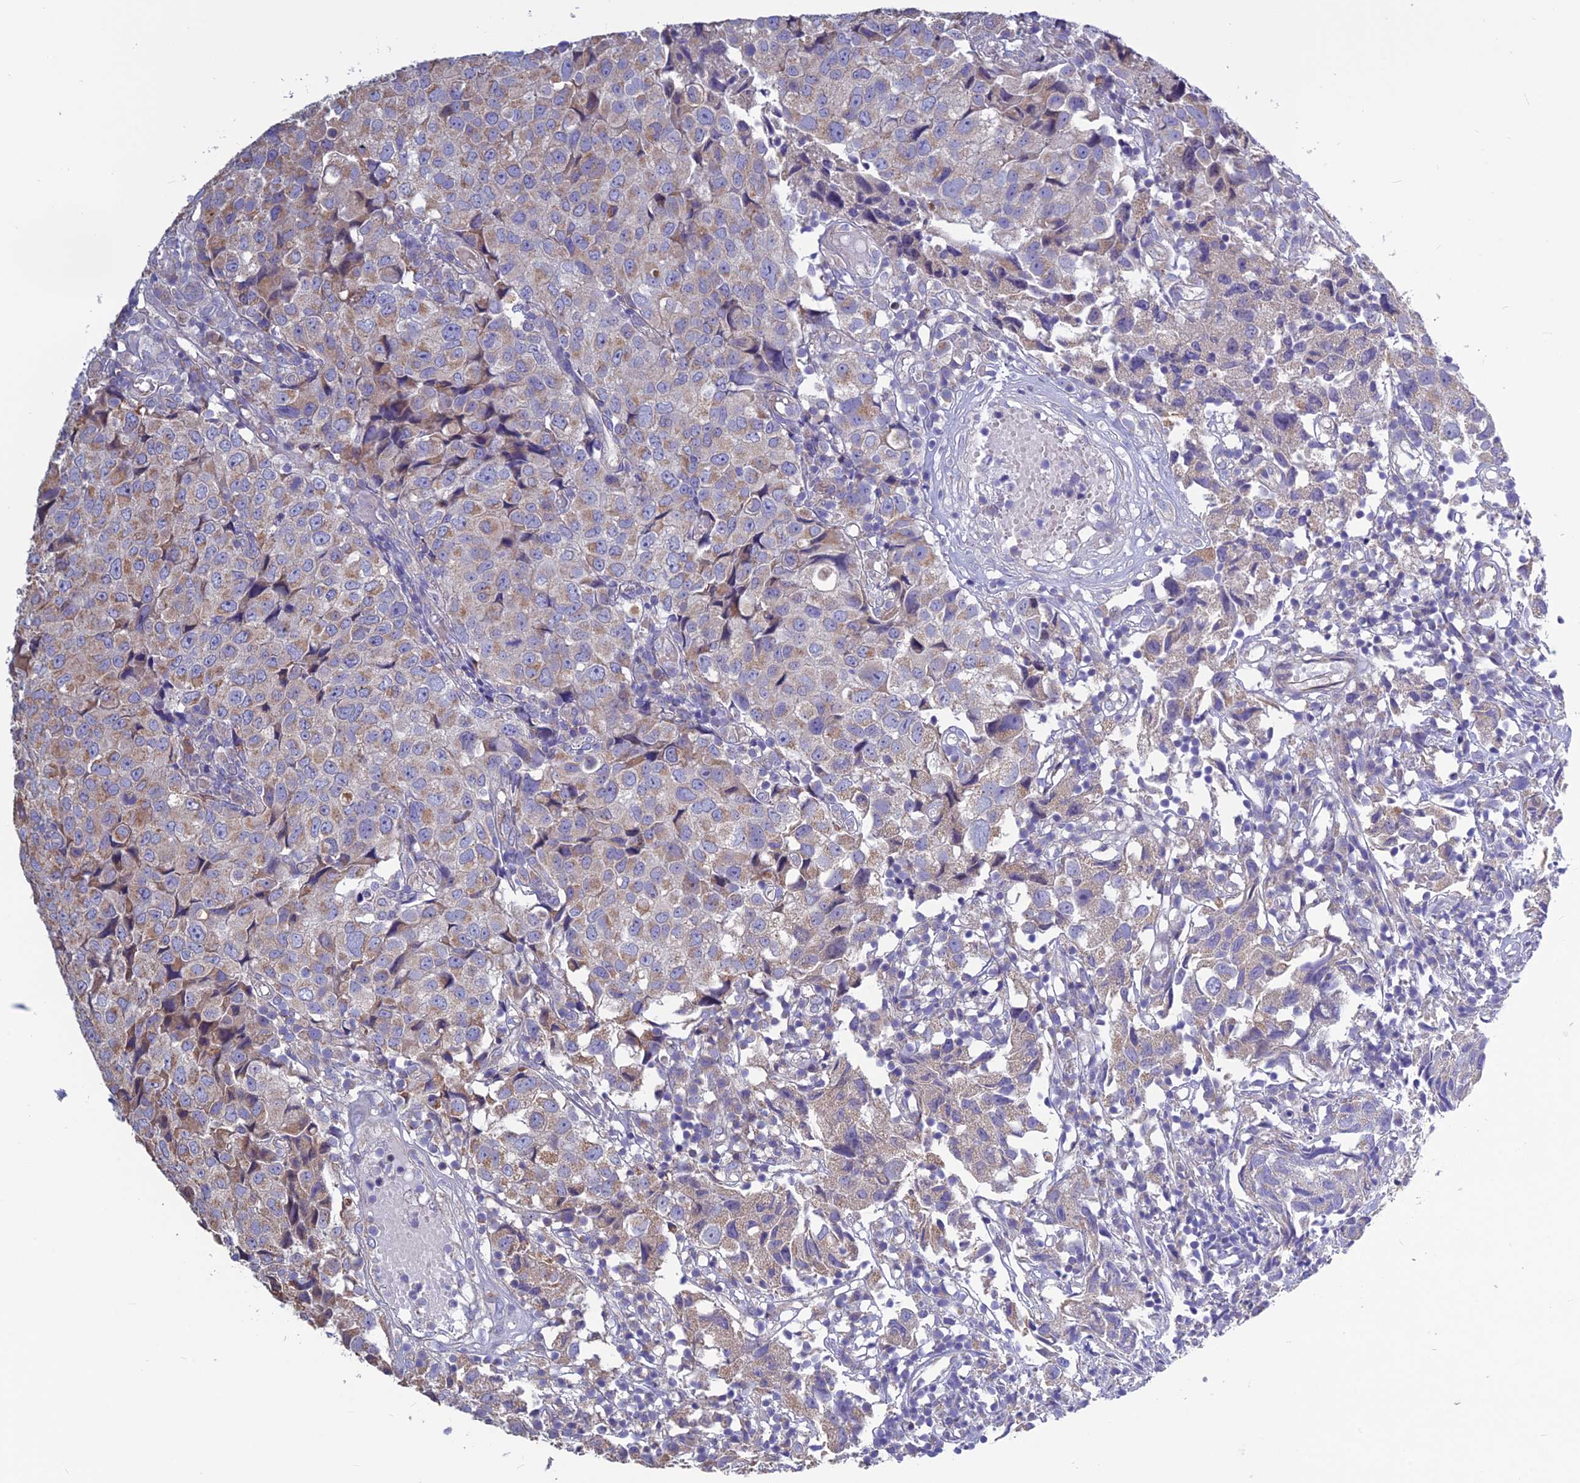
{"staining": {"intensity": "weak", "quantity": "25%-75%", "location": "cytoplasmic/membranous"}, "tissue": "urothelial cancer", "cell_type": "Tumor cells", "image_type": "cancer", "snomed": [{"axis": "morphology", "description": "Urothelial carcinoma, High grade"}, {"axis": "topography", "description": "Urinary bladder"}], "caption": "This image demonstrates IHC staining of human high-grade urothelial carcinoma, with low weak cytoplasmic/membranous staining in about 25%-75% of tumor cells.", "gene": "BHMT2", "patient": {"sex": "female", "age": 75}}